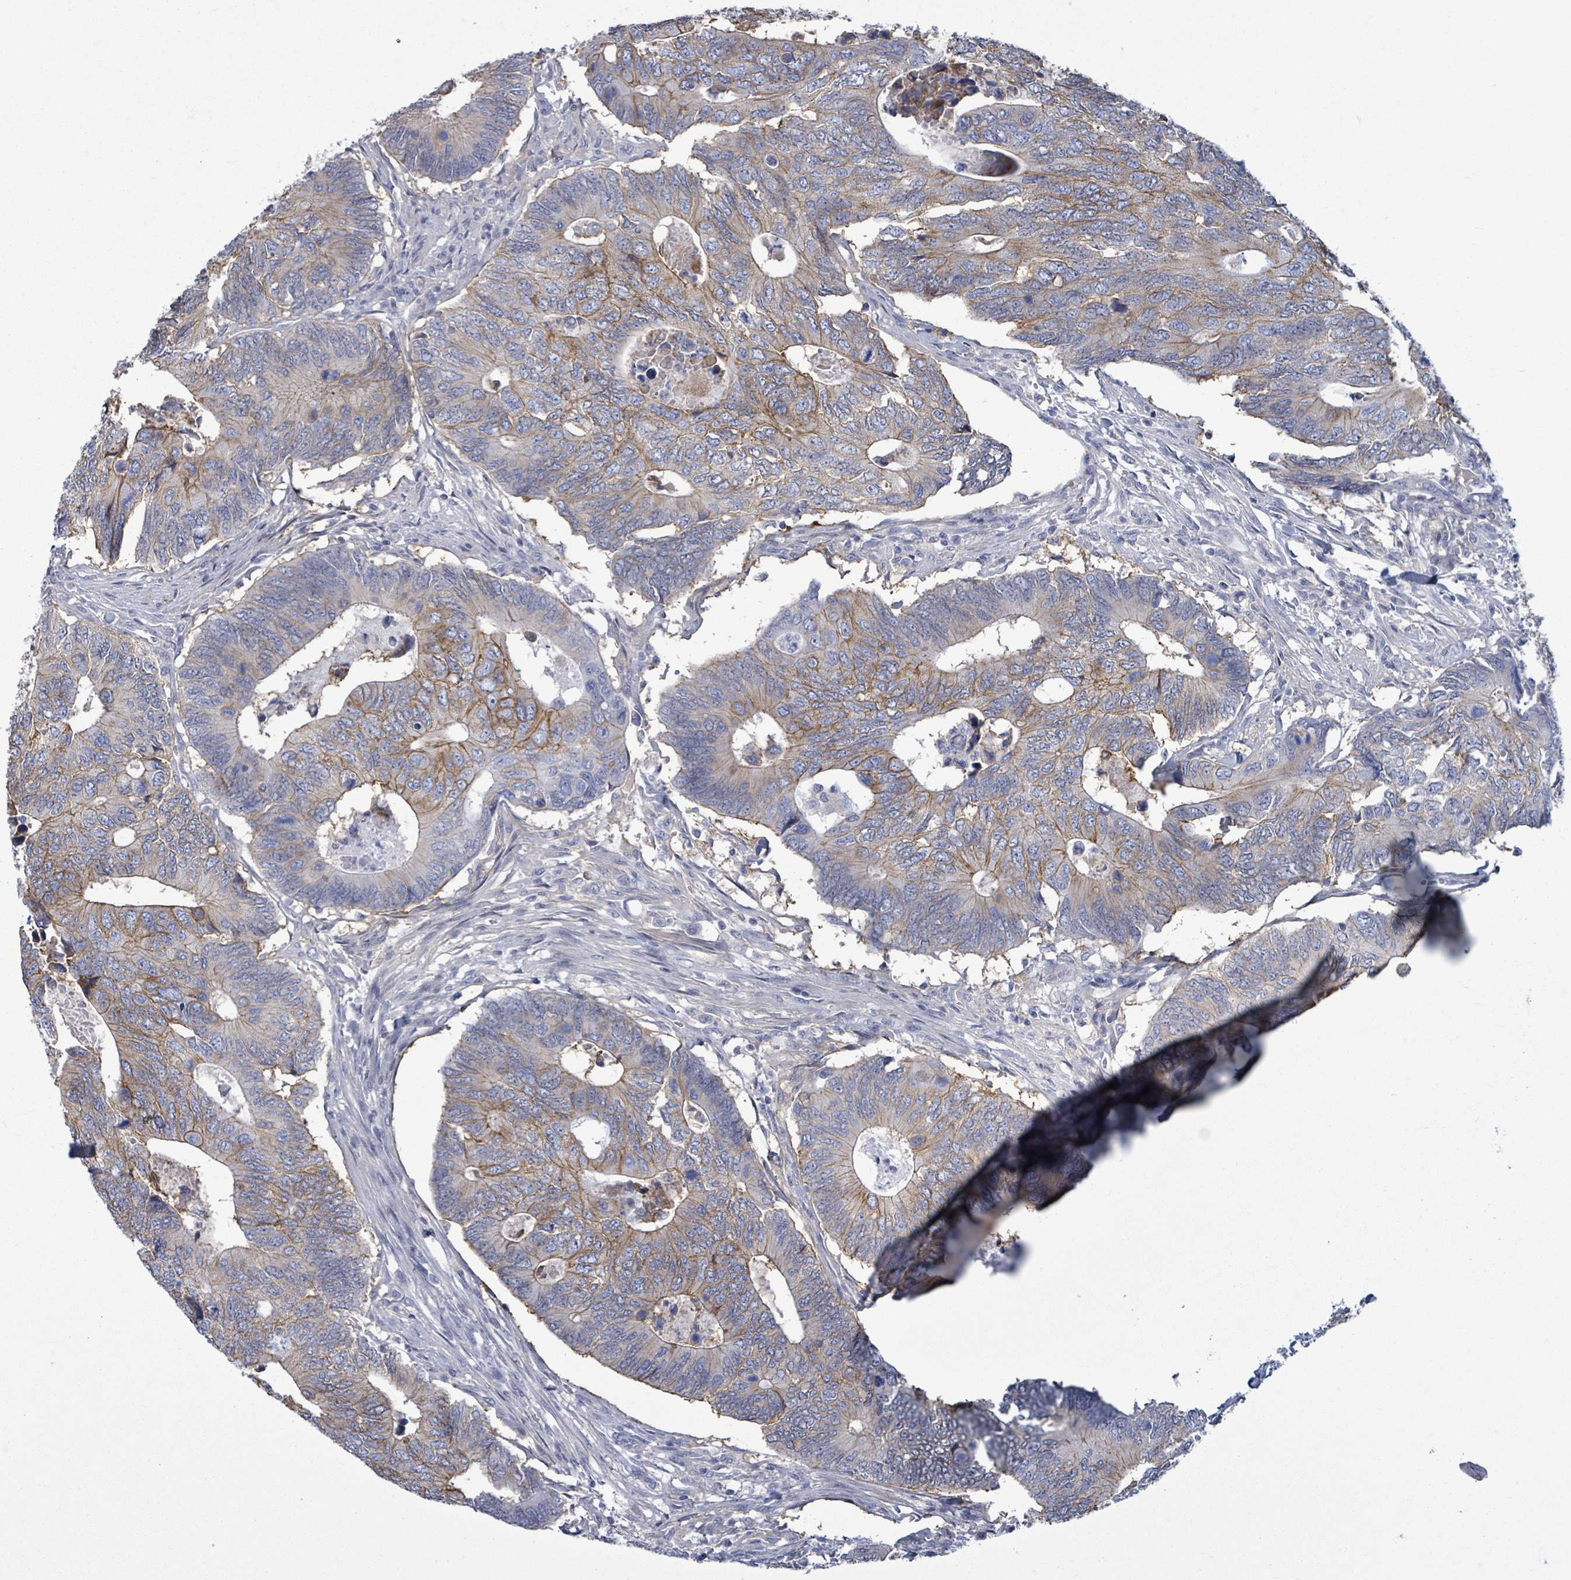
{"staining": {"intensity": "moderate", "quantity": "25%-75%", "location": "cytoplasmic/membranous"}, "tissue": "colorectal cancer", "cell_type": "Tumor cells", "image_type": "cancer", "snomed": [{"axis": "morphology", "description": "Adenocarcinoma, NOS"}, {"axis": "topography", "description": "Colon"}], "caption": "This photomicrograph reveals adenocarcinoma (colorectal) stained with immunohistochemistry (IHC) to label a protein in brown. The cytoplasmic/membranous of tumor cells show moderate positivity for the protein. Nuclei are counter-stained blue.", "gene": "BSG", "patient": {"sex": "male", "age": 87}}